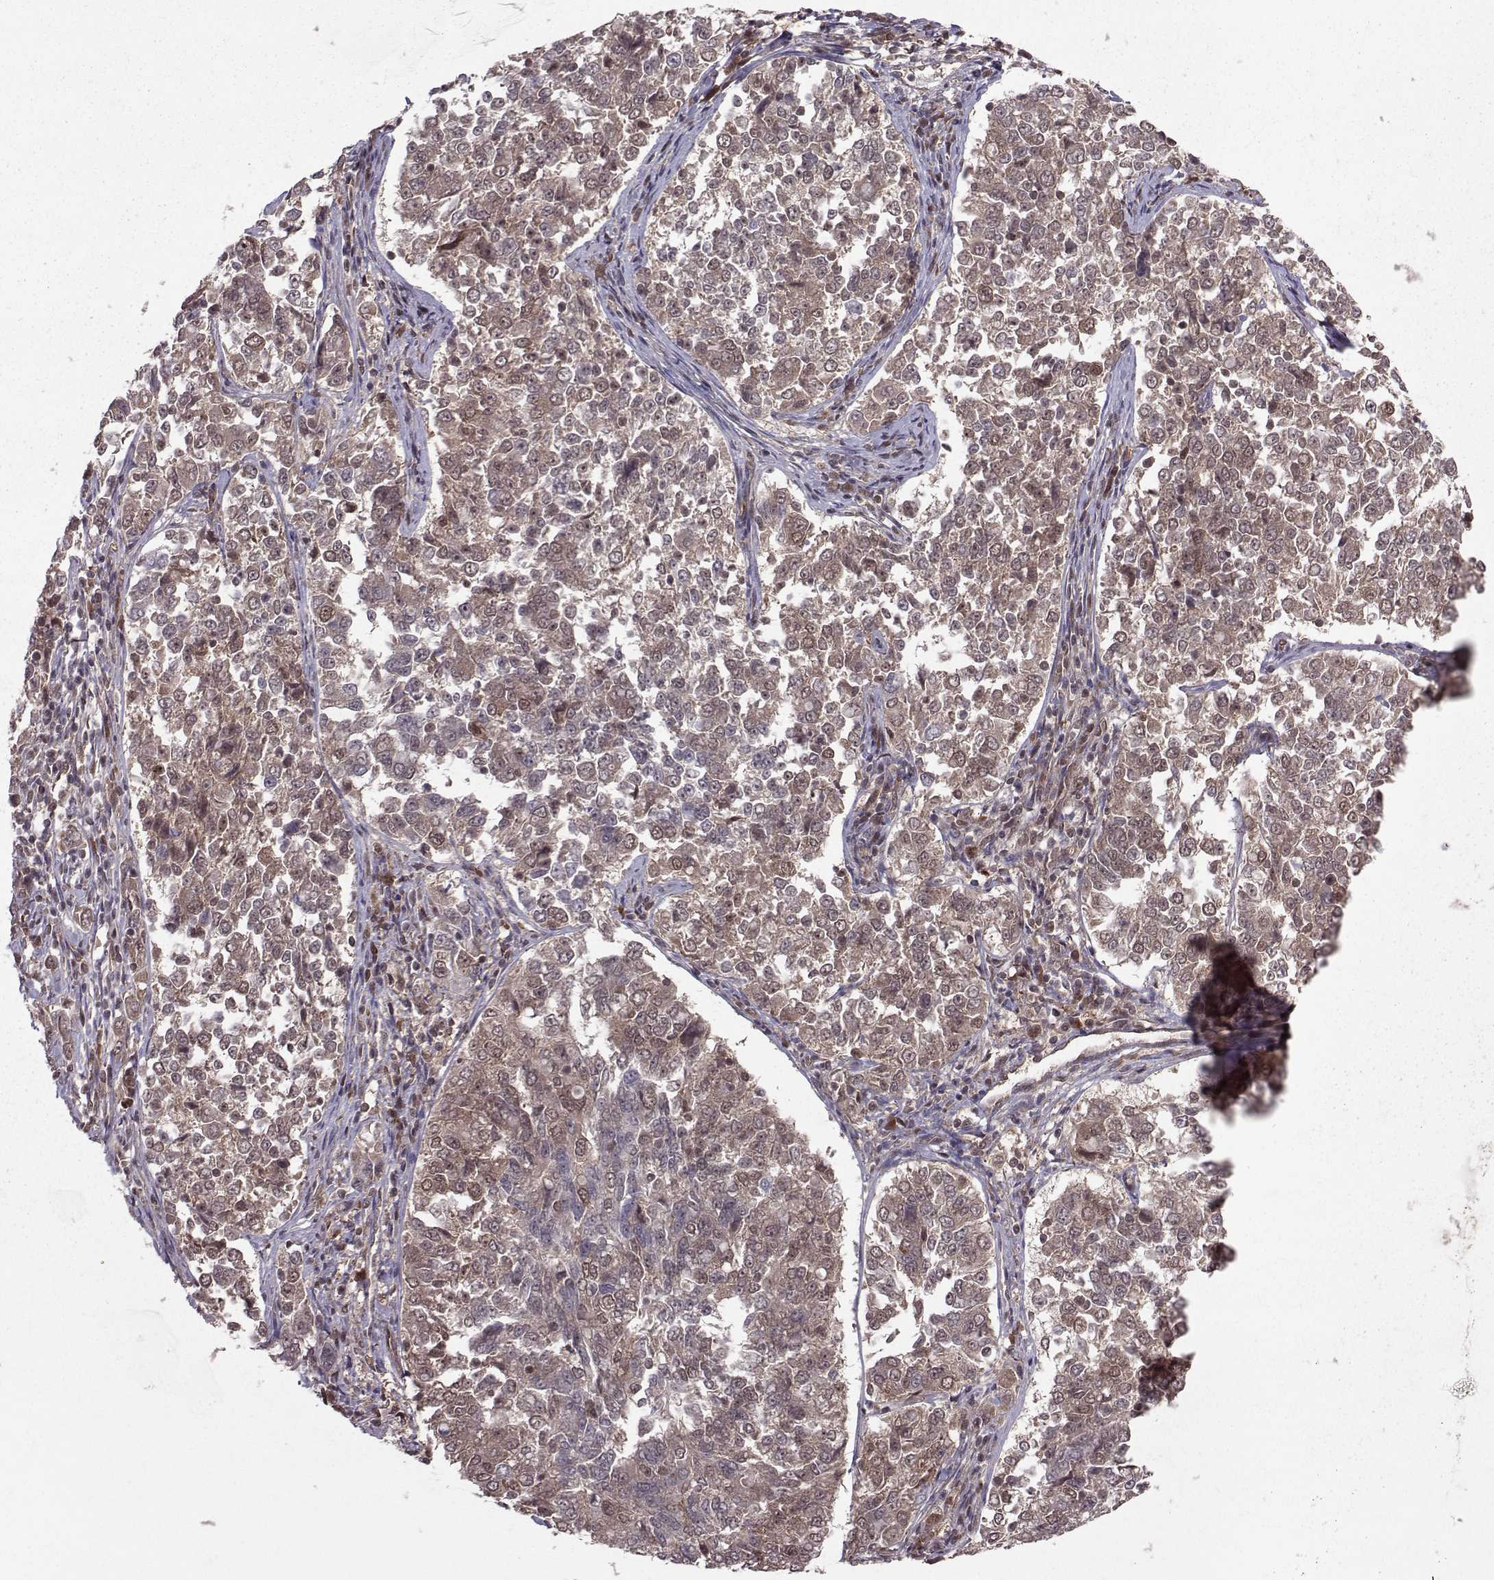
{"staining": {"intensity": "weak", "quantity": "25%-75%", "location": "cytoplasmic/membranous"}, "tissue": "endometrial cancer", "cell_type": "Tumor cells", "image_type": "cancer", "snomed": [{"axis": "morphology", "description": "Adenocarcinoma, NOS"}, {"axis": "topography", "description": "Endometrium"}], "caption": "Weak cytoplasmic/membranous positivity for a protein is seen in about 25%-75% of tumor cells of endometrial adenocarcinoma using IHC.", "gene": "PPP2R2A", "patient": {"sex": "female", "age": 43}}